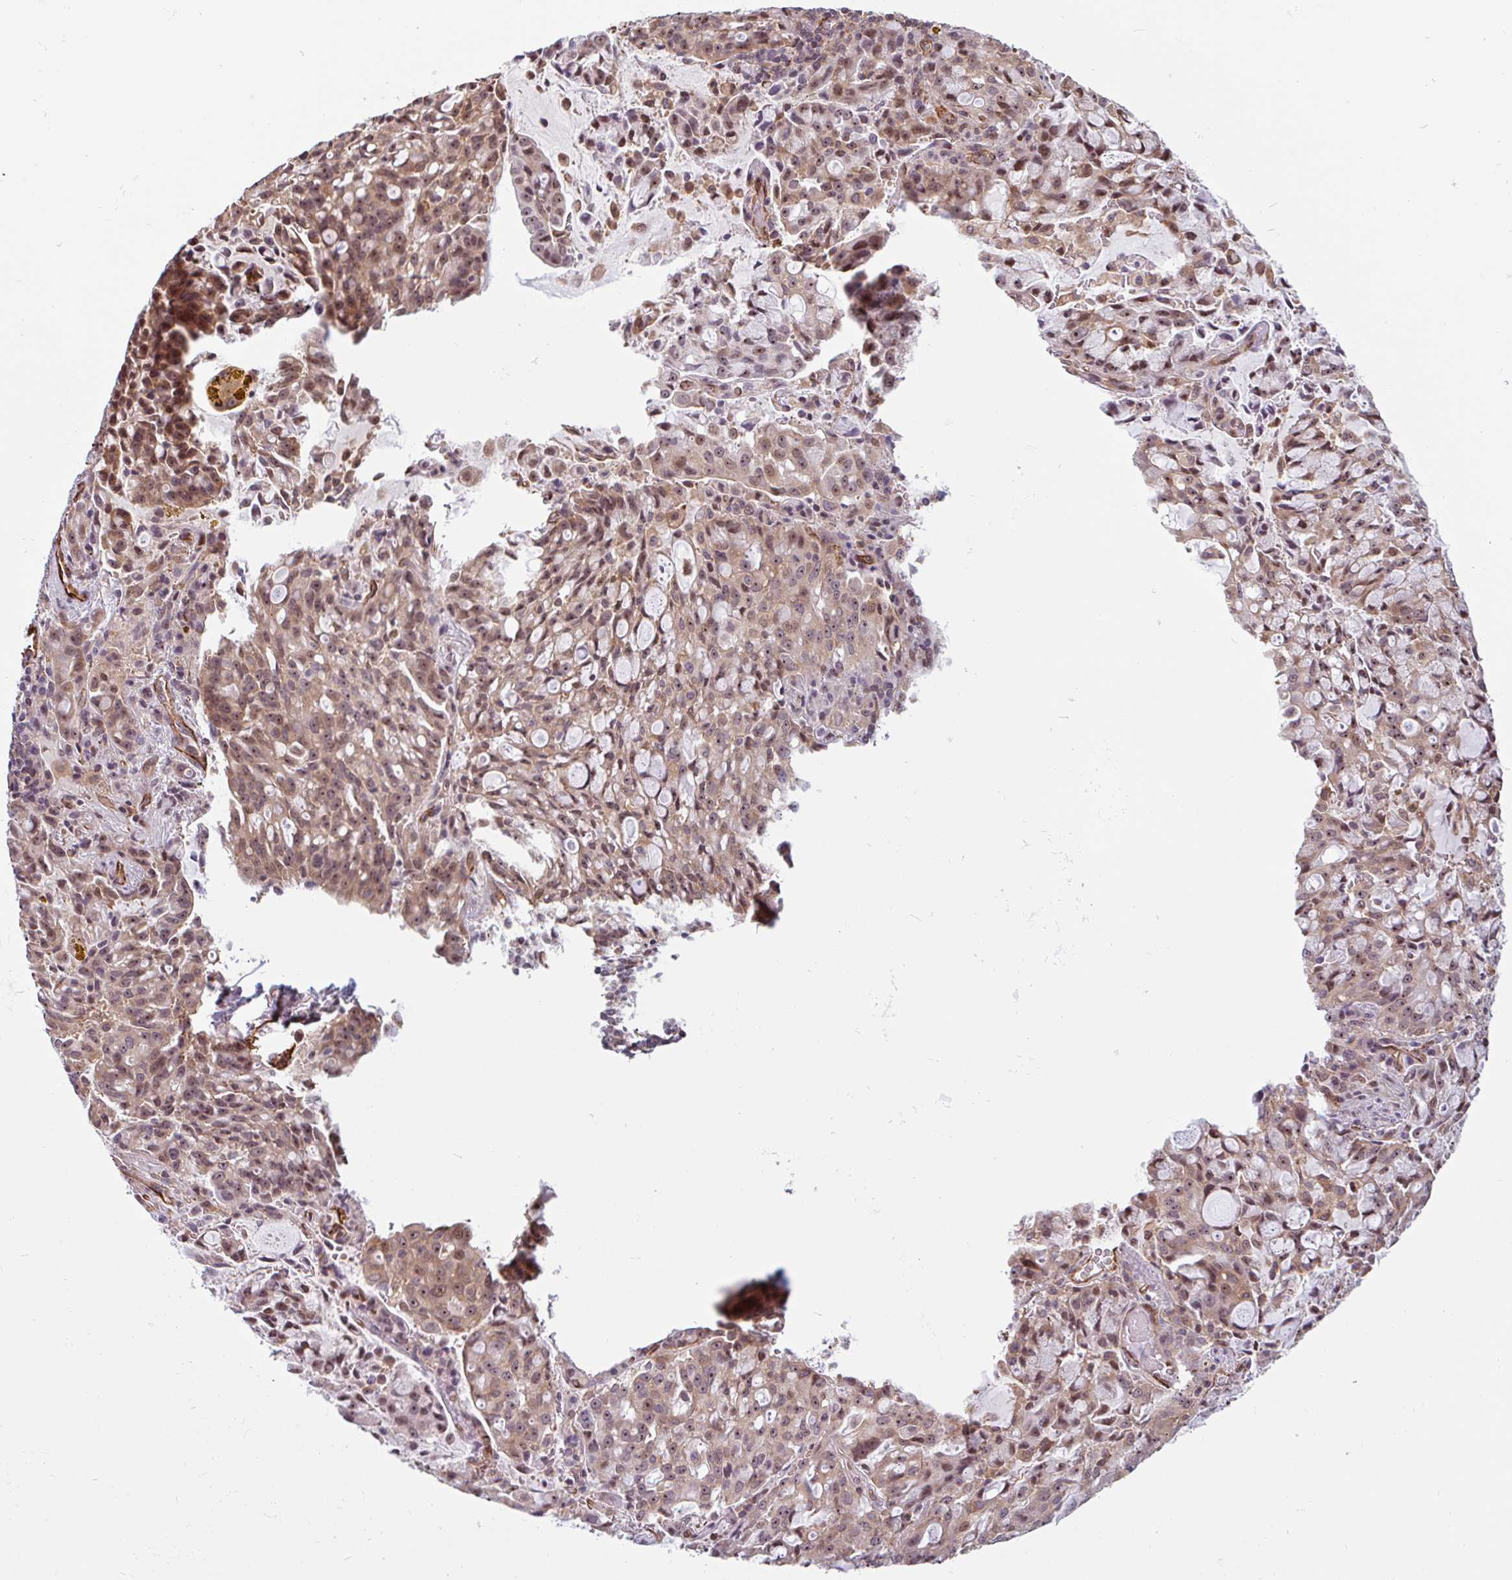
{"staining": {"intensity": "moderate", "quantity": ">75%", "location": "cytoplasmic/membranous,nuclear"}, "tissue": "lung cancer", "cell_type": "Tumor cells", "image_type": "cancer", "snomed": [{"axis": "morphology", "description": "Adenocarcinoma, NOS"}, {"axis": "topography", "description": "Lung"}], "caption": "High-power microscopy captured an immunohistochemistry (IHC) image of lung cancer (adenocarcinoma), revealing moderate cytoplasmic/membranous and nuclear positivity in about >75% of tumor cells. (Brightfield microscopy of DAB IHC at high magnification).", "gene": "ZNF689", "patient": {"sex": "female", "age": 44}}